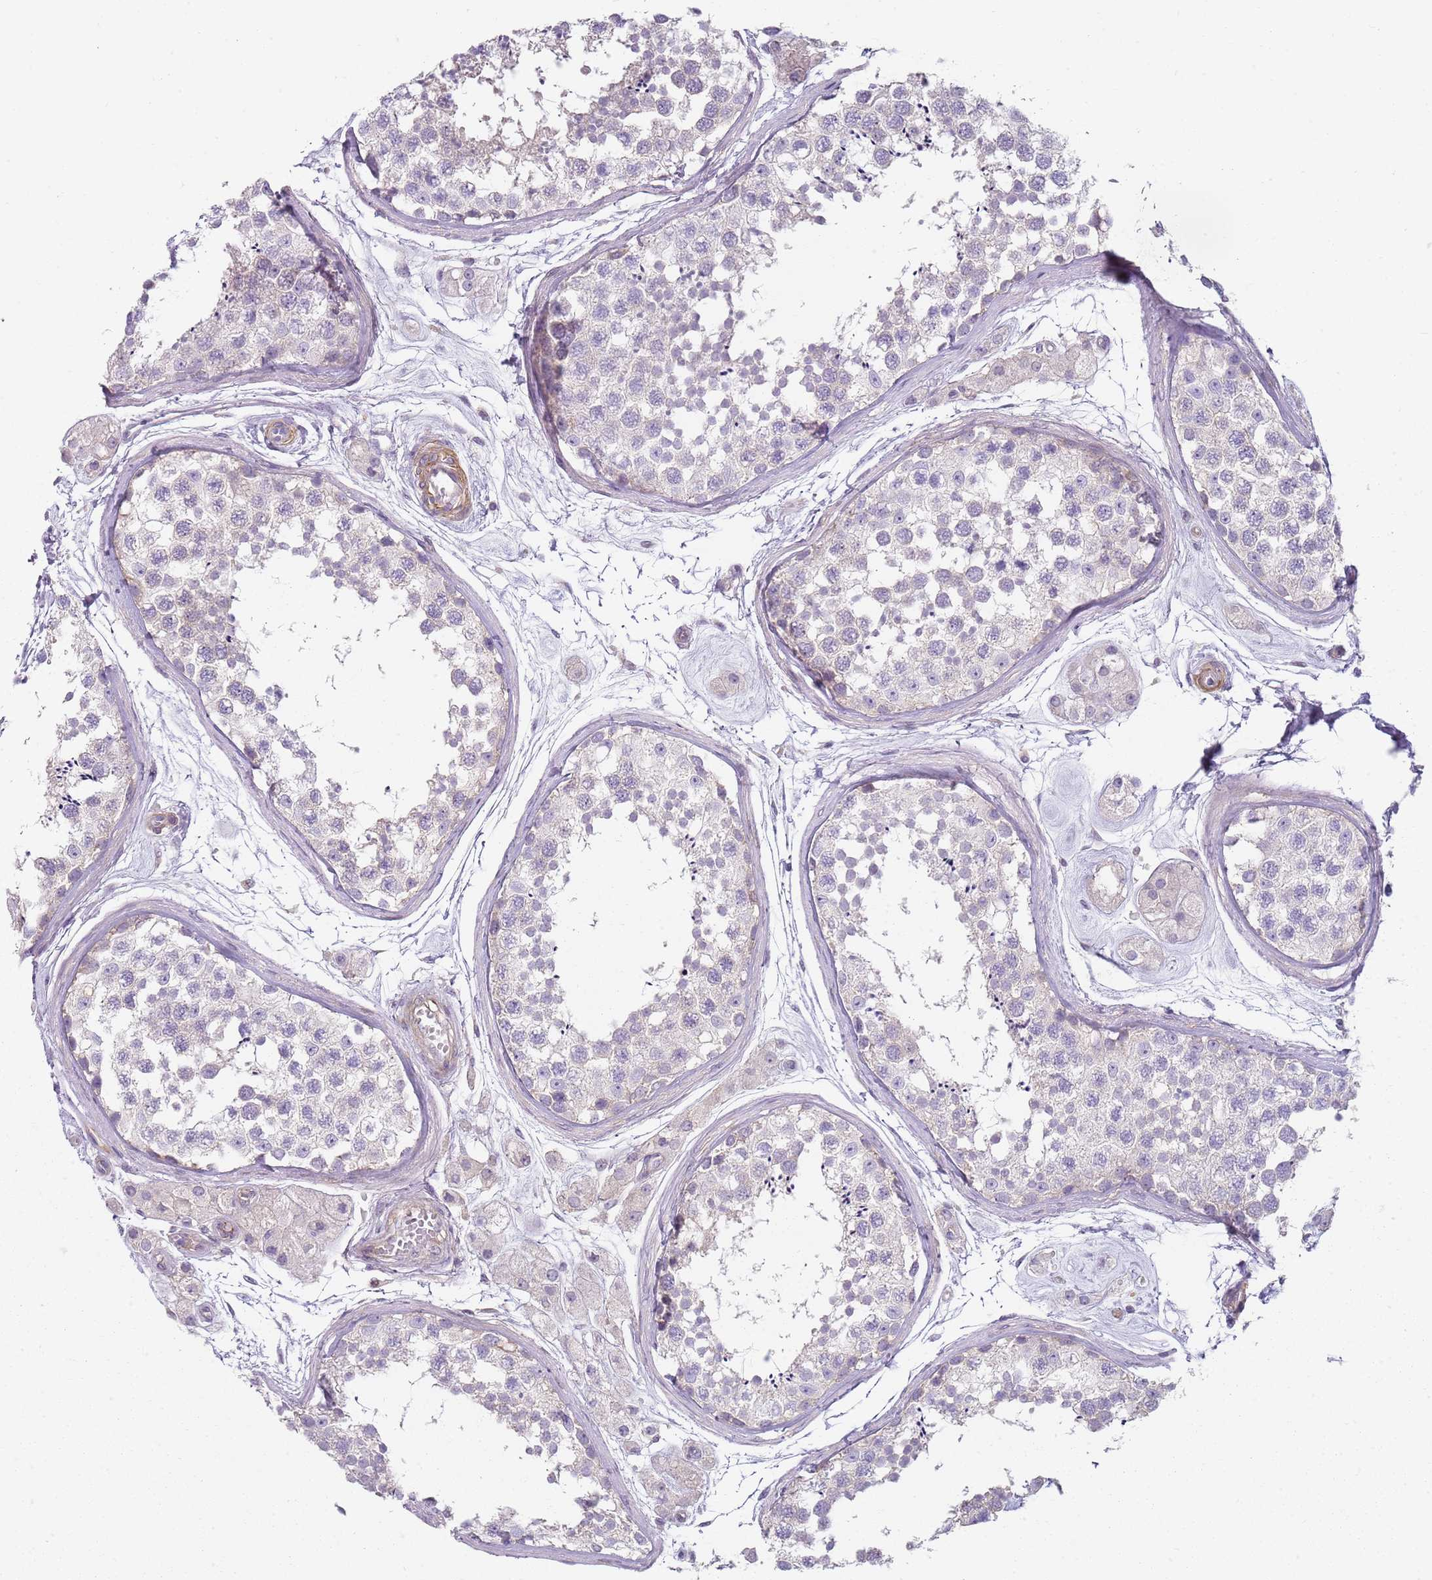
{"staining": {"intensity": "negative", "quantity": "none", "location": "none"}, "tissue": "testis", "cell_type": "Cells in seminiferous ducts", "image_type": "normal", "snomed": [{"axis": "morphology", "description": "Normal tissue, NOS"}, {"axis": "topography", "description": "Testis"}], "caption": "IHC histopathology image of normal testis: testis stained with DAB displays no significant protein staining in cells in seminiferous ducts.", "gene": "SLC26A6", "patient": {"sex": "male", "age": 56}}